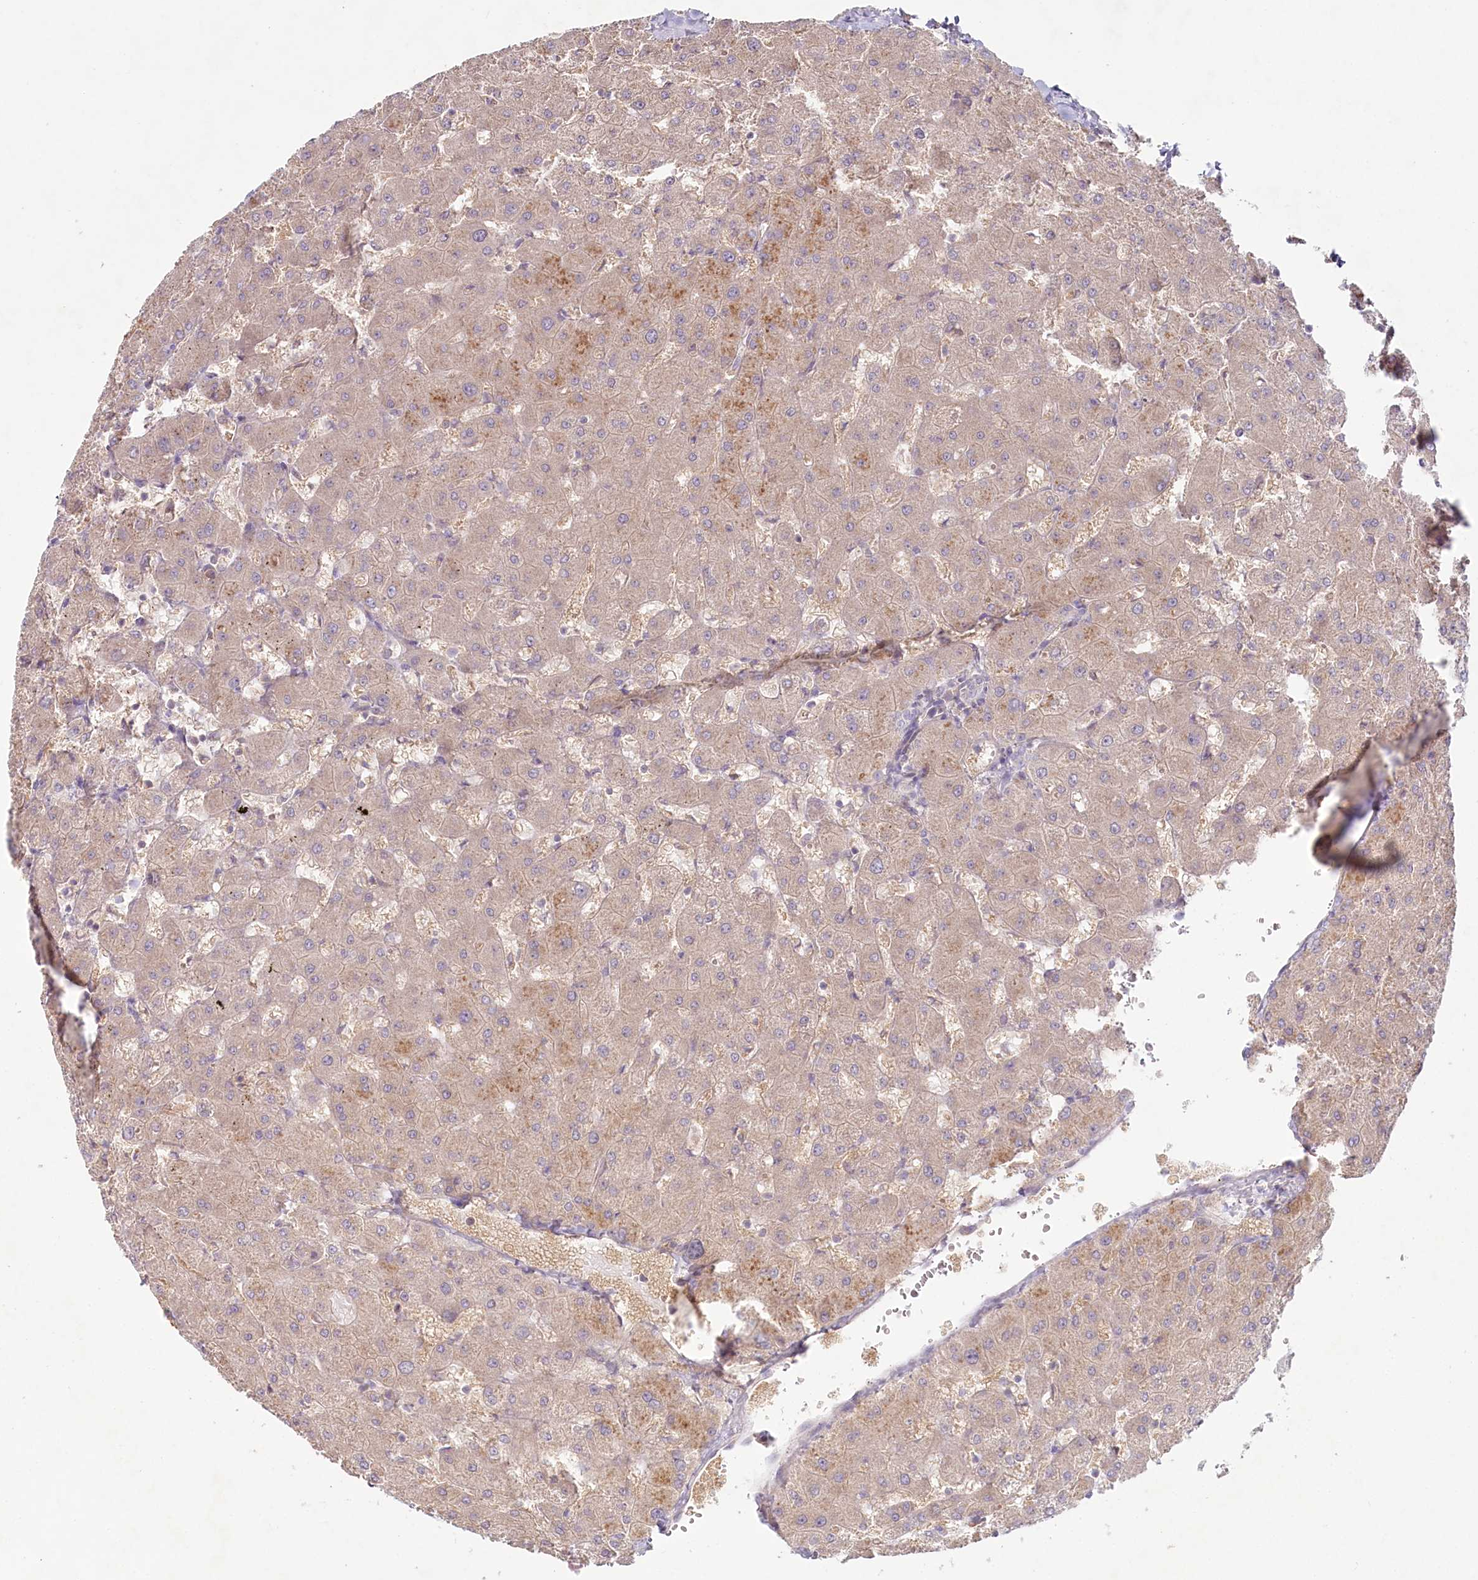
{"staining": {"intensity": "negative", "quantity": "none", "location": "none"}, "tissue": "liver", "cell_type": "Cholangiocytes", "image_type": "normal", "snomed": [{"axis": "morphology", "description": "Normal tissue, NOS"}, {"axis": "topography", "description": "Liver"}], "caption": "Immunohistochemistry histopathology image of normal liver stained for a protein (brown), which exhibits no staining in cholangiocytes.", "gene": "TNIP1", "patient": {"sex": "female", "age": 63}}